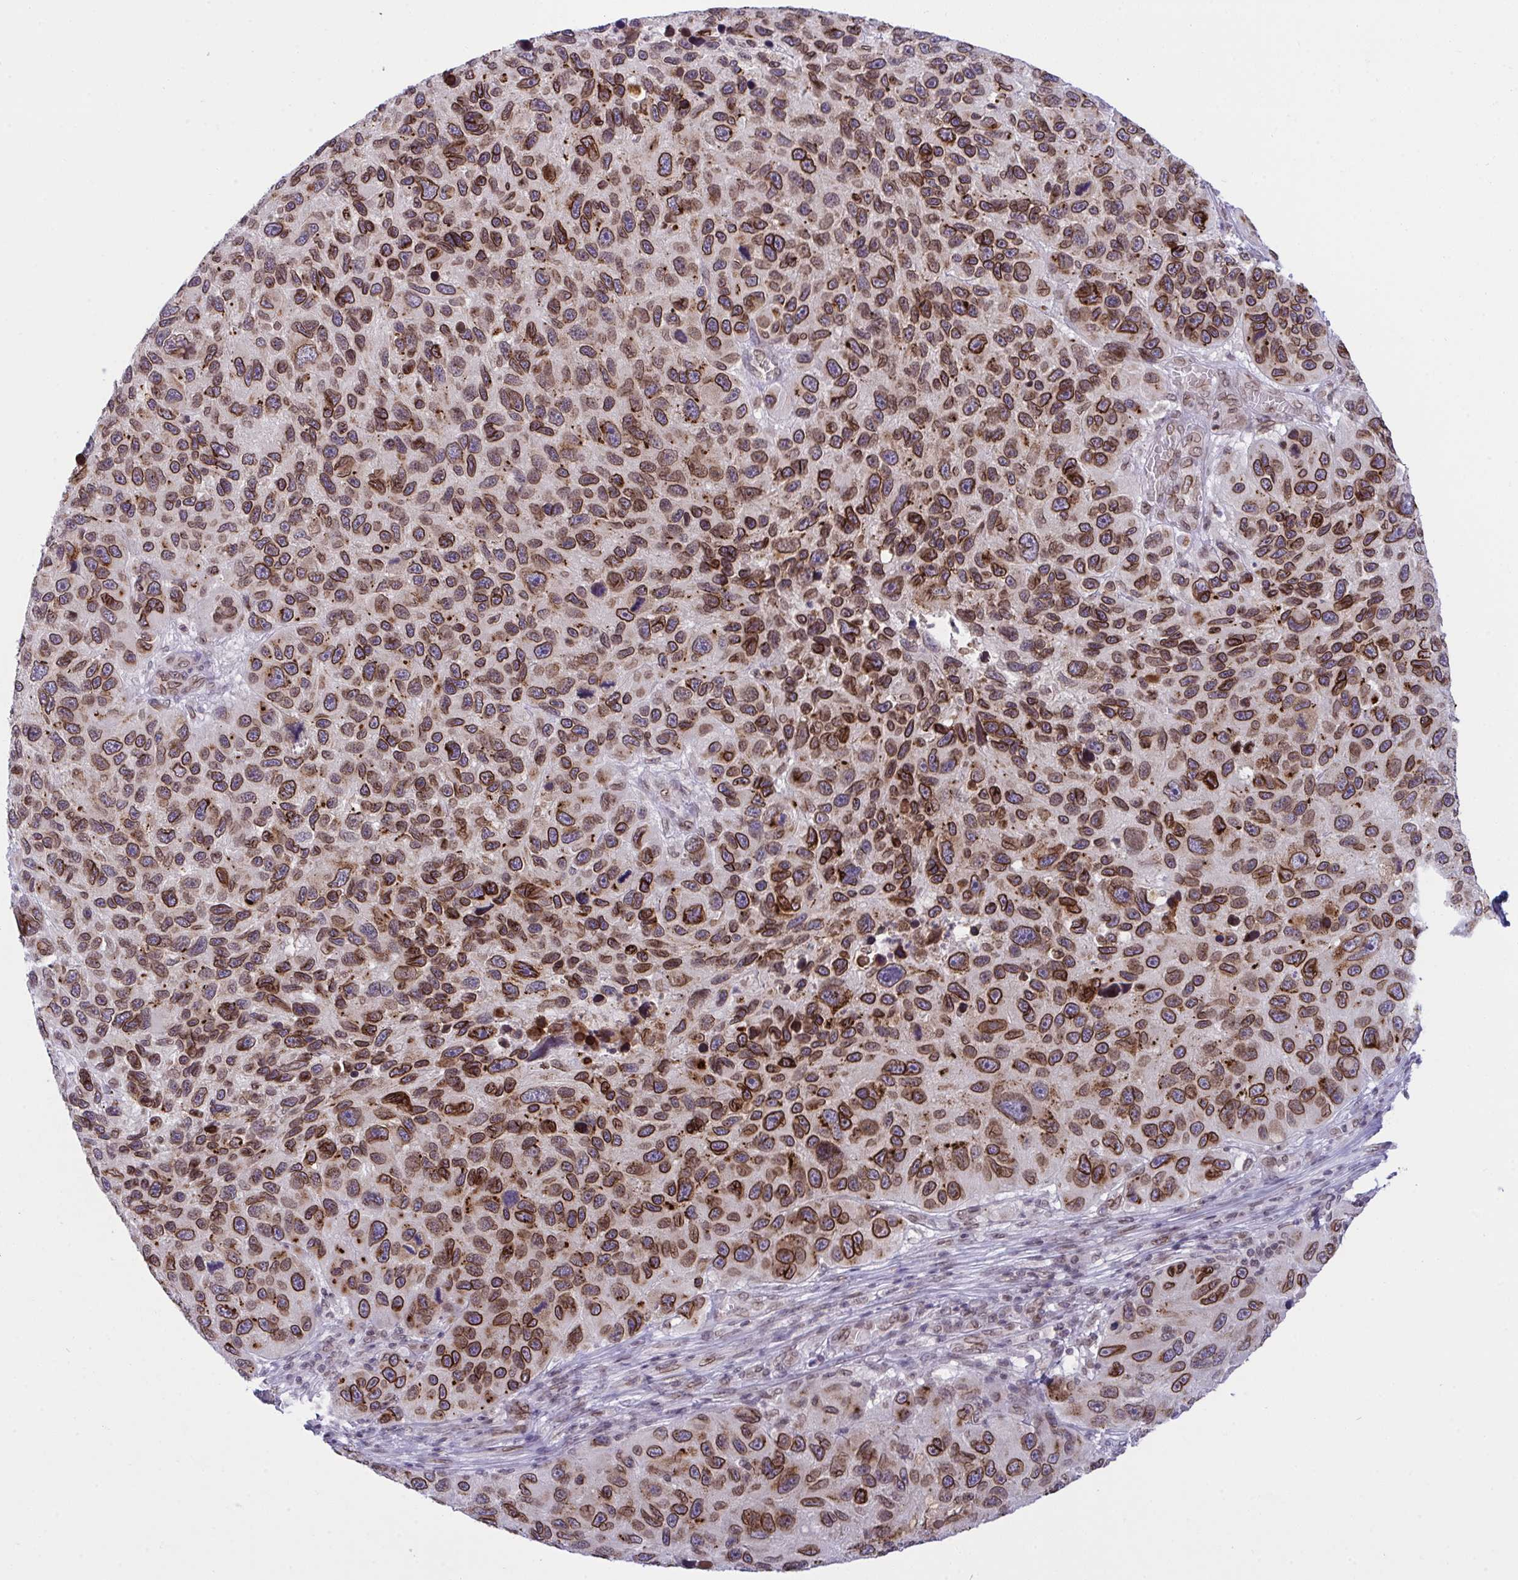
{"staining": {"intensity": "strong", "quantity": ">75%", "location": "cytoplasmic/membranous,nuclear"}, "tissue": "melanoma", "cell_type": "Tumor cells", "image_type": "cancer", "snomed": [{"axis": "morphology", "description": "Malignant melanoma, NOS"}, {"axis": "topography", "description": "Skin"}], "caption": "Approximately >75% of tumor cells in melanoma exhibit strong cytoplasmic/membranous and nuclear protein expression as visualized by brown immunohistochemical staining.", "gene": "RANBP2", "patient": {"sex": "male", "age": 53}}